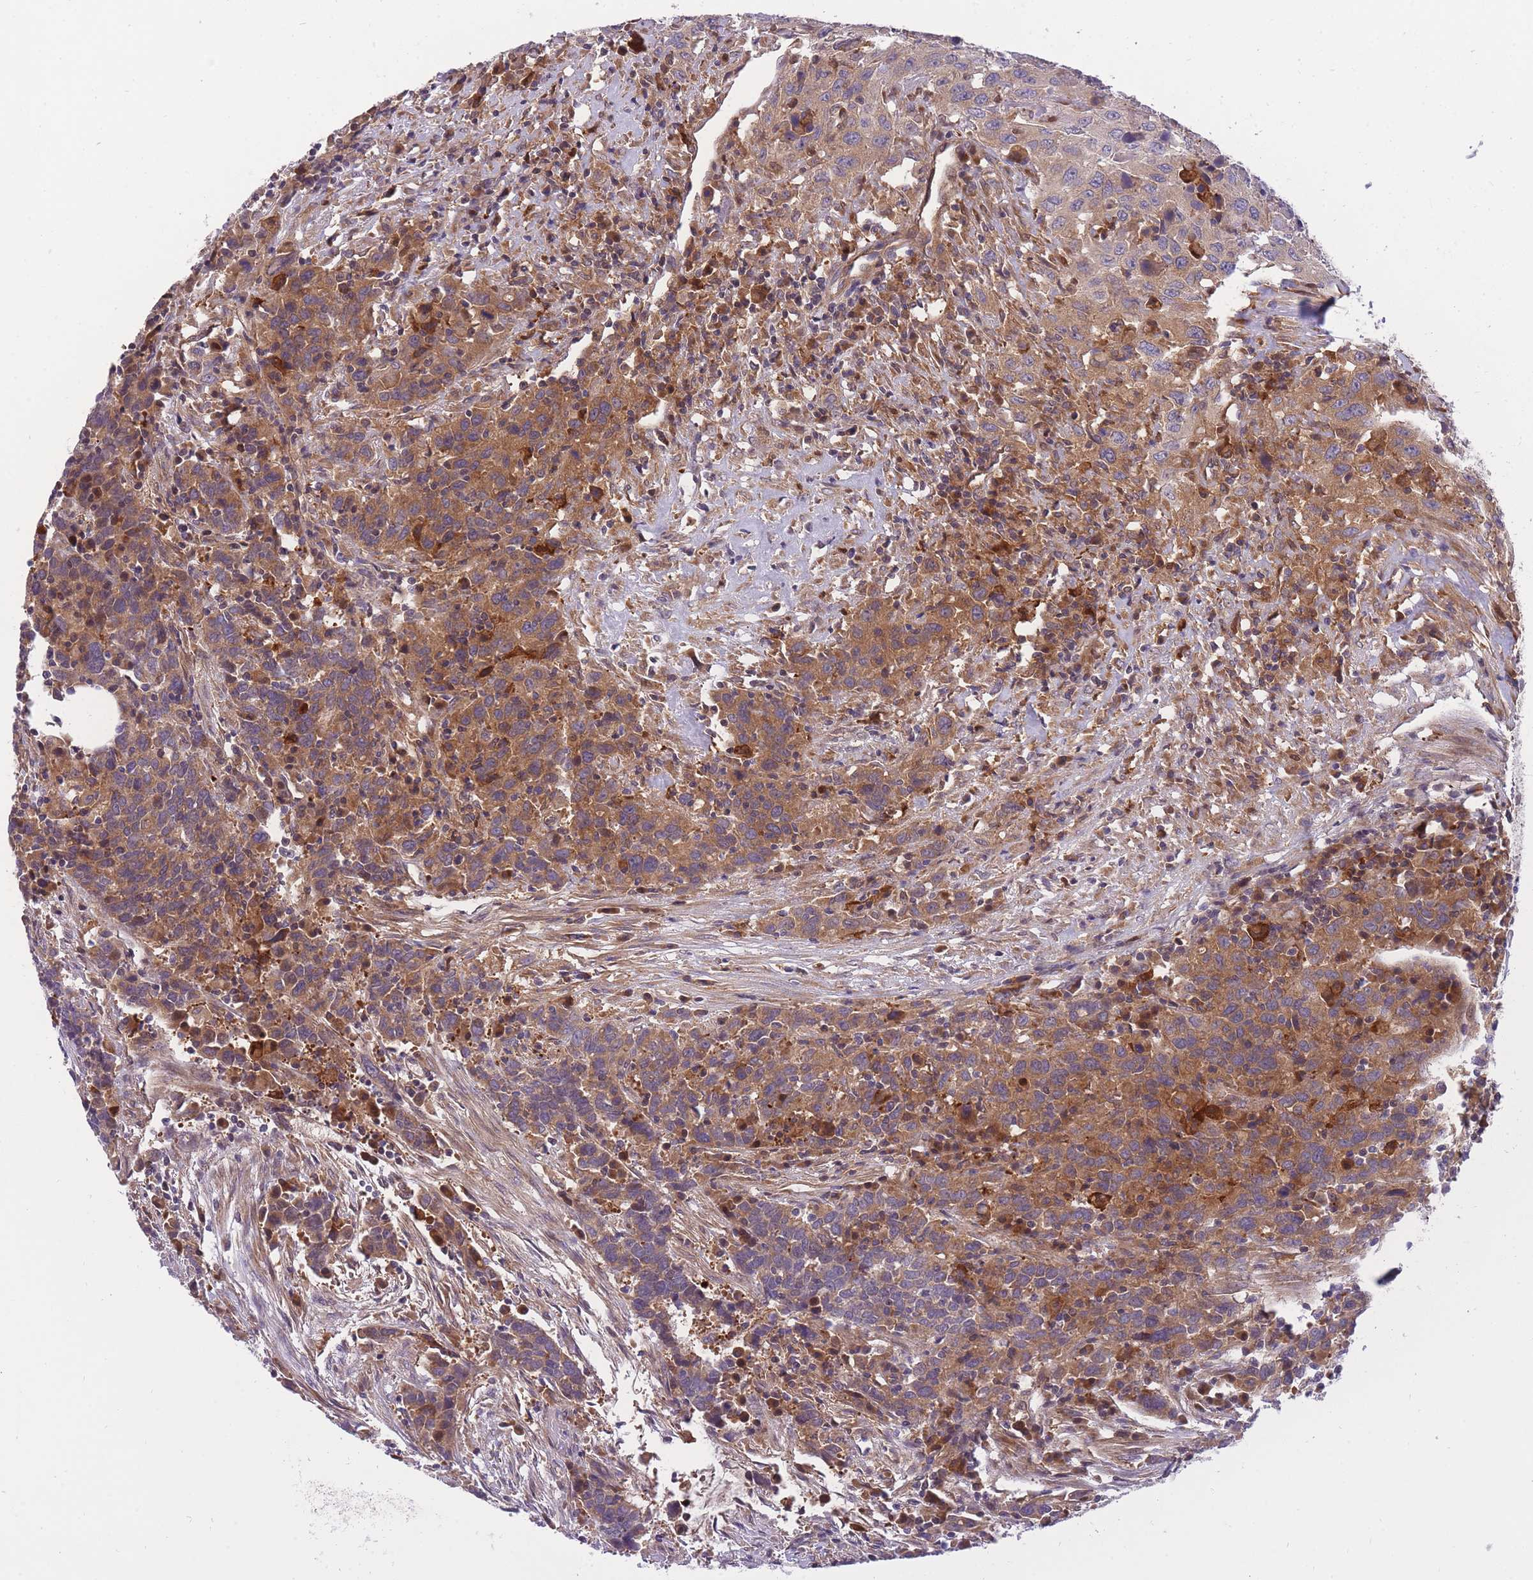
{"staining": {"intensity": "moderate", "quantity": ">75%", "location": "cytoplasmic/membranous"}, "tissue": "urothelial cancer", "cell_type": "Tumor cells", "image_type": "cancer", "snomed": [{"axis": "morphology", "description": "Urothelial carcinoma, High grade"}, {"axis": "topography", "description": "Urinary bladder"}], "caption": "Moderate cytoplasmic/membranous protein staining is appreciated in about >75% of tumor cells in urothelial carcinoma (high-grade).", "gene": "CRYGN", "patient": {"sex": "male", "age": 61}}